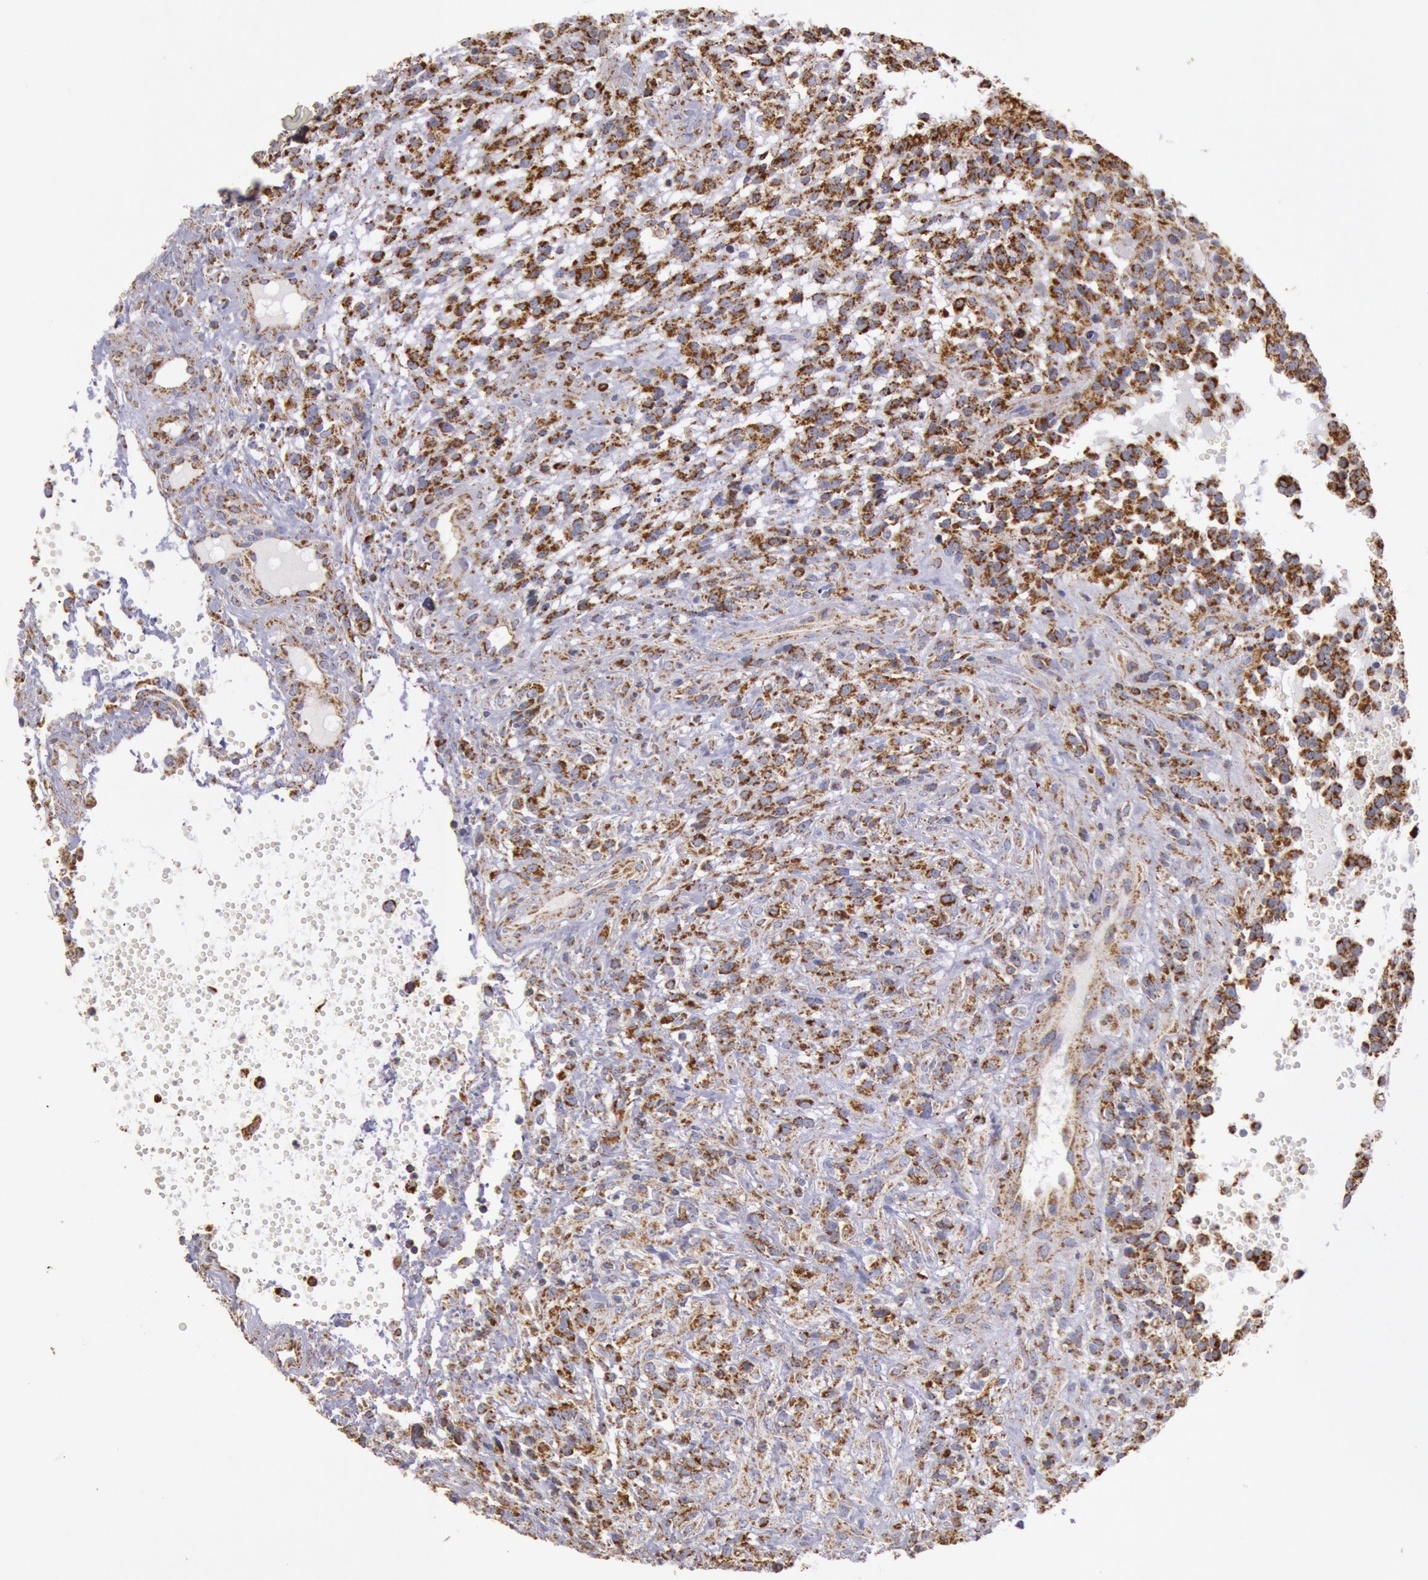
{"staining": {"intensity": "moderate", "quantity": "25%-75%", "location": "cytoplasmic/membranous"}, "tissue": "glioma", "cell_type": "Tumor cells", "image_type": "cancer", "snomed": [{"axis": "morphology", "description": "Glioma, malignant, High grade"}, {"axis": "topography", "description": "Brain"}], "caption": "Malignant glioma (high-grade) tissue shows moderate cytoplasmic/membranous positivity in approximately 25%-75% of tumor cells The protein is shown in brown color, while the nuclei are stained blue.", "gene": "CYC1", "patient": {"sex": "male", "age": 66}}